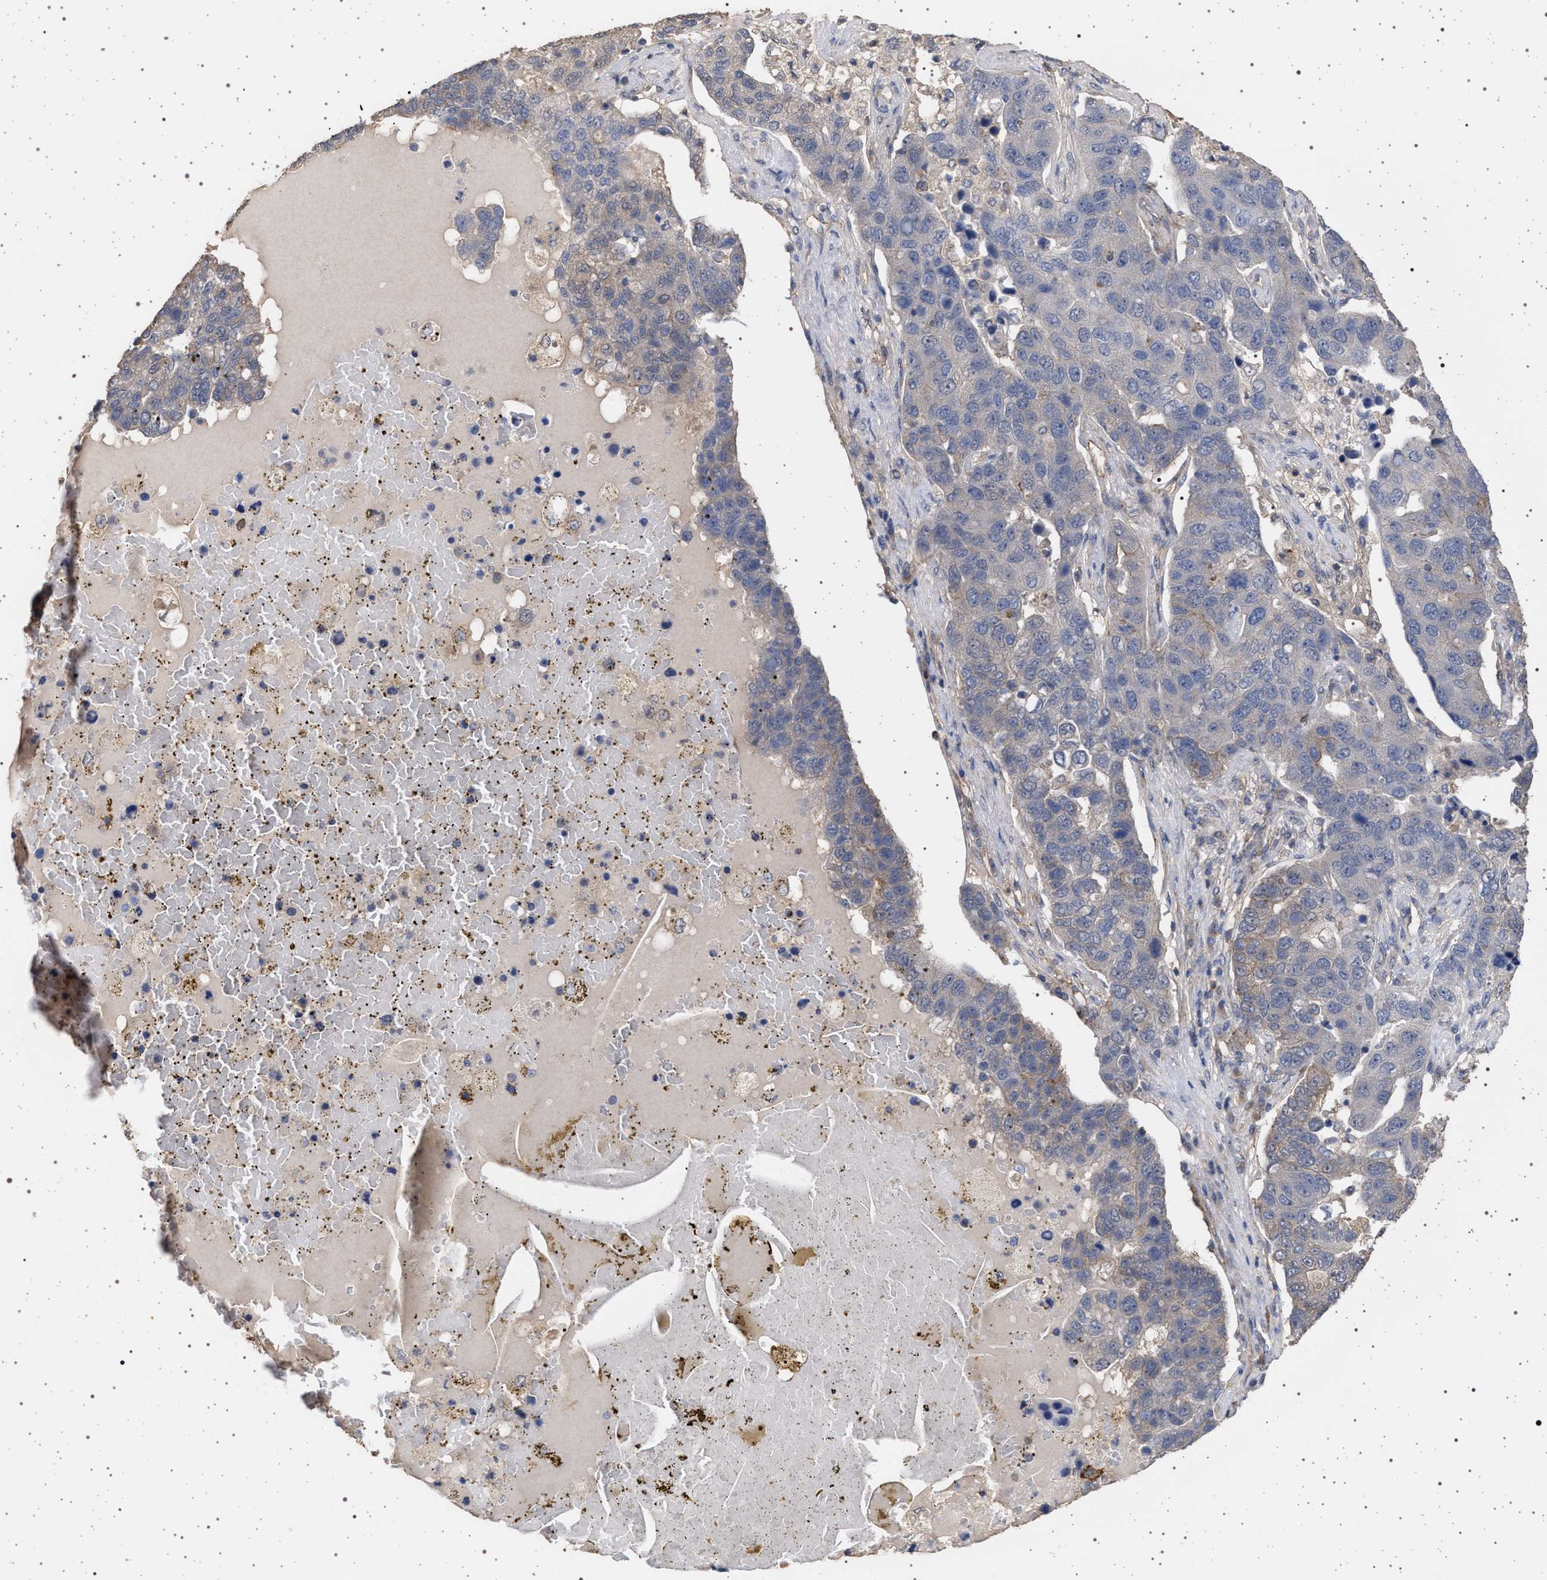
{"staining": {"intensity": "negative", "quantity": "none", "location": "none"}, "tissue": "pancreatic cancer", "cell_type": "Tumor cells", "image_type": "cancer", "snomed": [{"axis": "morphology", "description": "Adenocarcinoma, NOS"}, {"axis": "topography", "description": "Pancreas"}], "caption": "IHC of pancreatic cancer (adenocarcinoma) displays no staining in tumor cells.", "gene": "IFT20", "patient": {"sex": "female", "age": 61}}